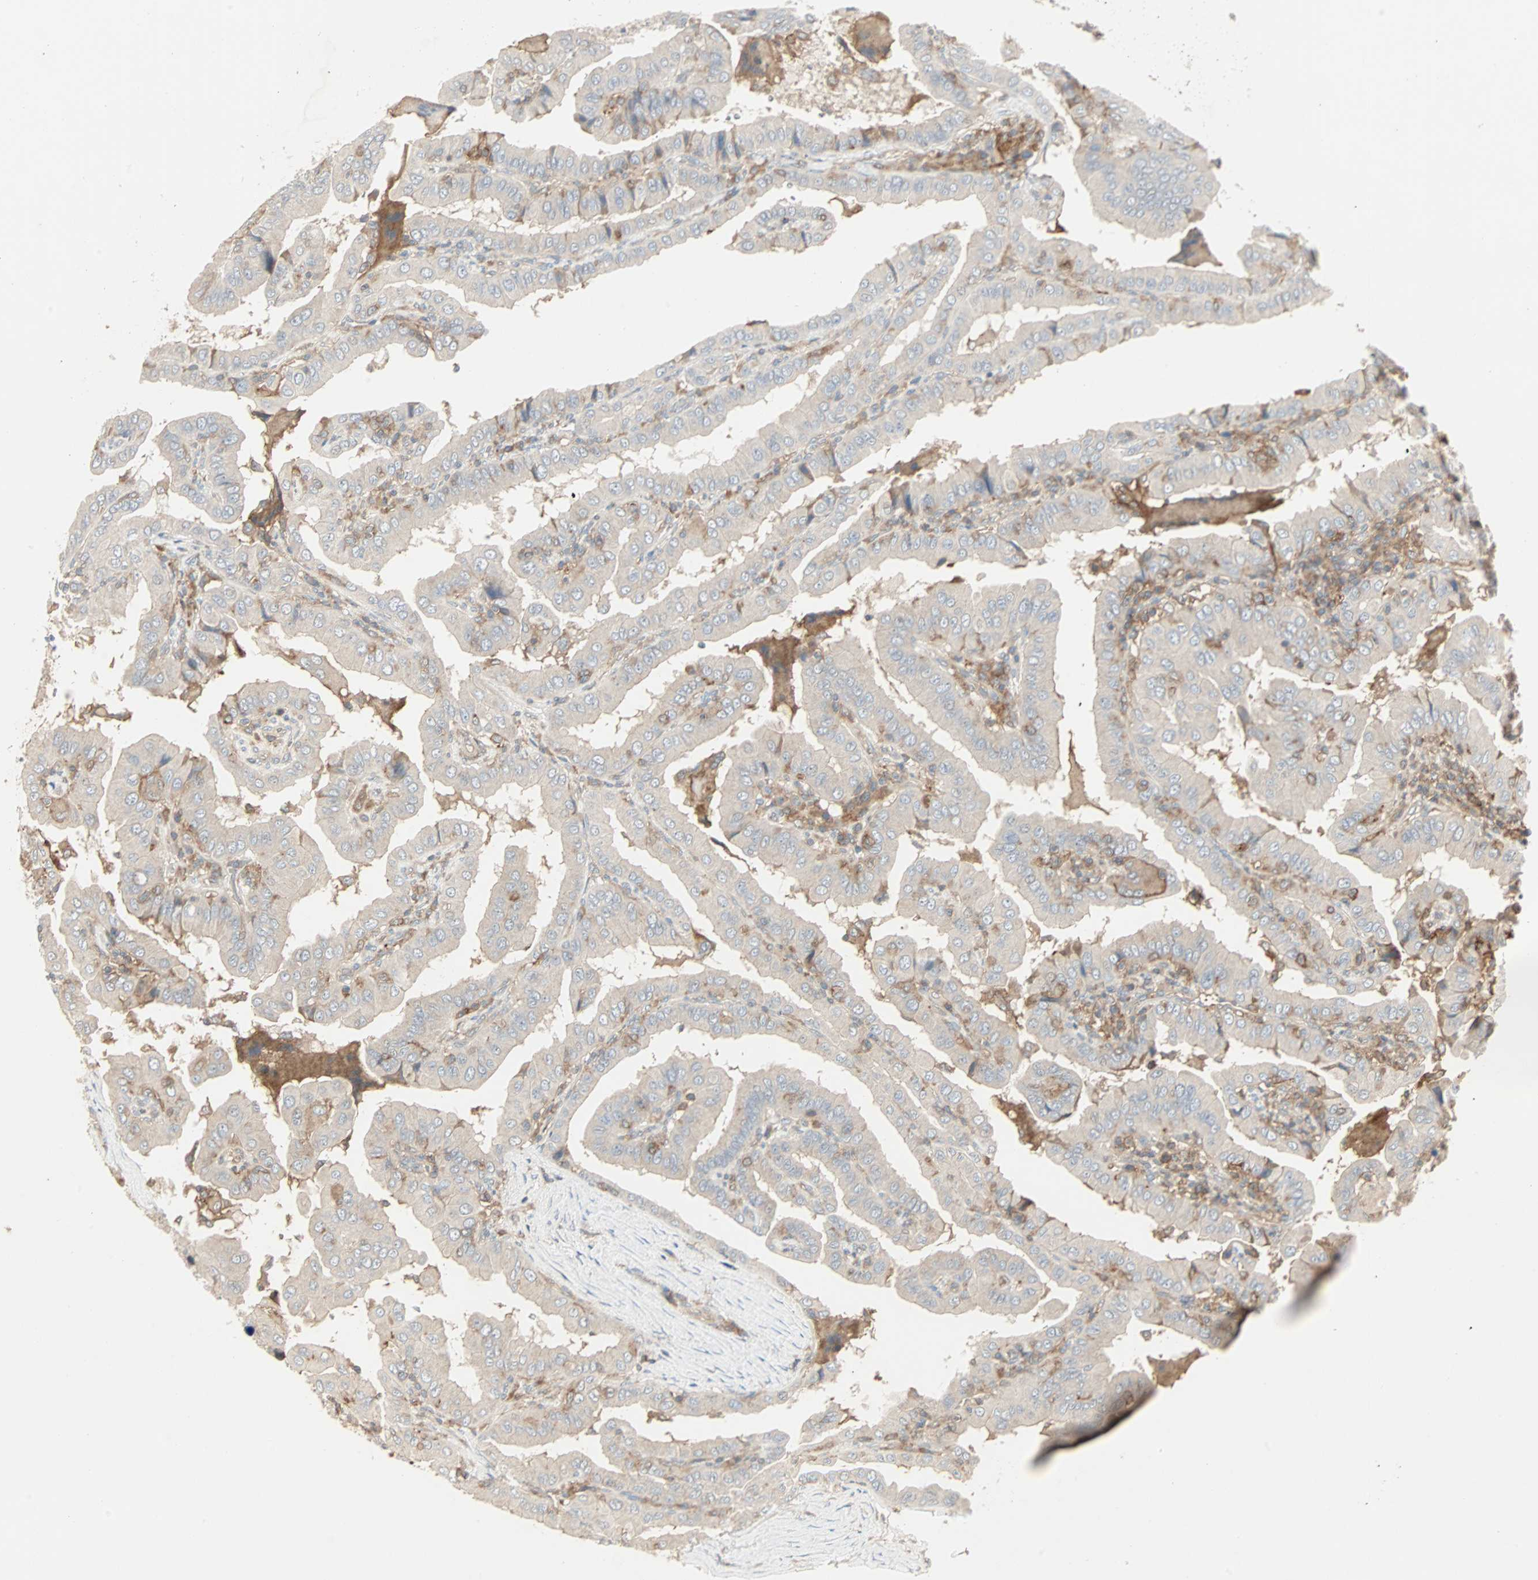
{"staining": {"intensity": "weak", "quantity": "<25%", "location": "cytoplasmic/membranous"}, "tissue": "thyroid cancer", "cell_type": "Tumor cells", "image_type": "cancer", "snomed": [{"axis": "morphology", "description": "Papillary adenocarcinoma, NOS"}, {"axis": "topography", "description": "Thyroid gland"}], "caption": "Tumor cells are negative for protein expression in human thyroid papillary adenocarcinoma.", "gene": "GNAI2", "patient": {"sex": "male", "age": 33}}